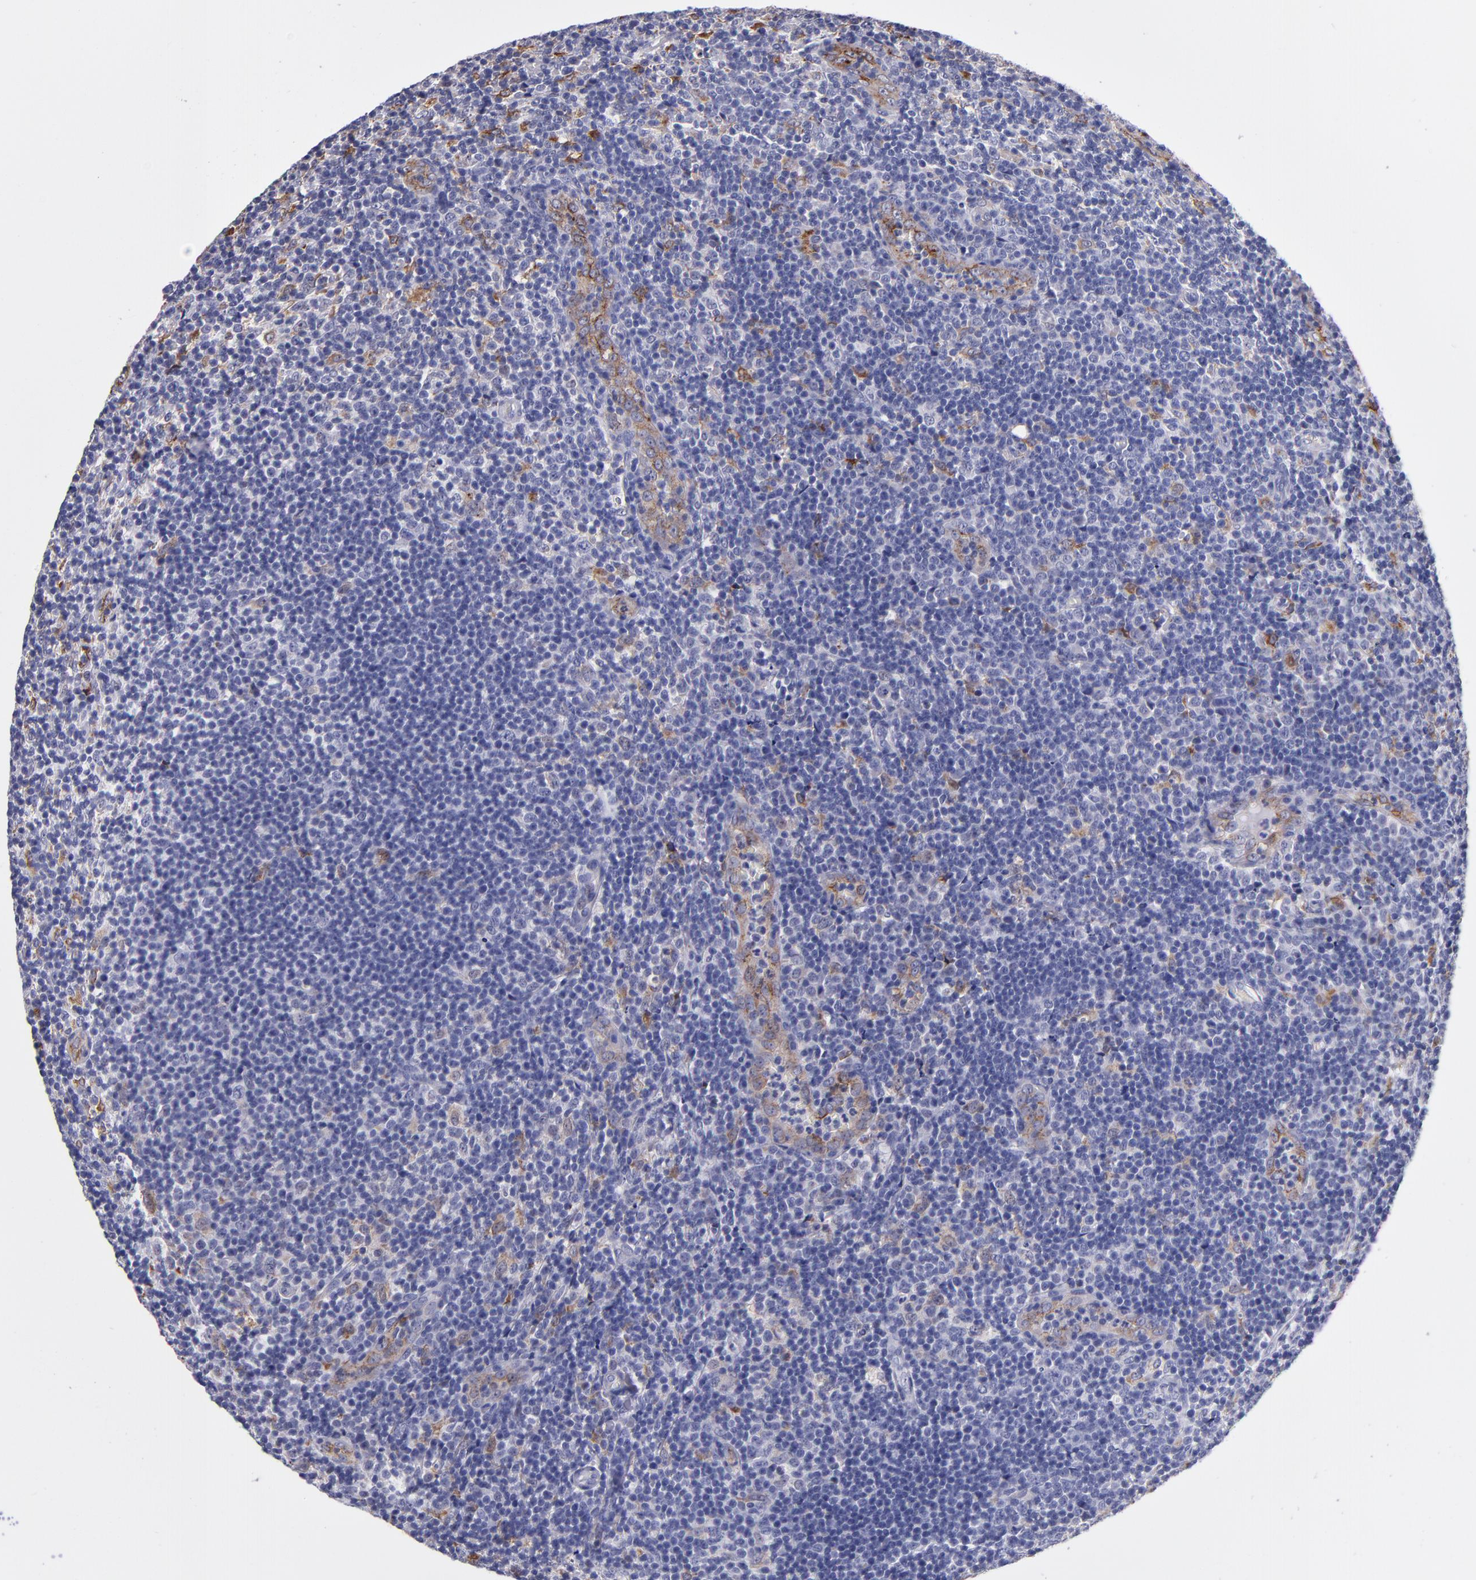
{"staining": {"intensity": "negative", "quantity": "none", "location": "none"}, "tissue": "lymphoma", "cell_type": "Tumor cells", "image_type": "cancer", "snomed": [{"axis": "morphology", "description": "Malignant lymphoma, non-Hodgkin's type, Low grade"}, {"axis": "topography", "description": "Lymph node"}], "caption": "DAB (3,3'-diaminobenzidine) immunohistochemical staining of human lymphoma reveals no significant staining in tumor cells.", "gene": "SELP", "patient": {"sex": "male", "age": 74}}